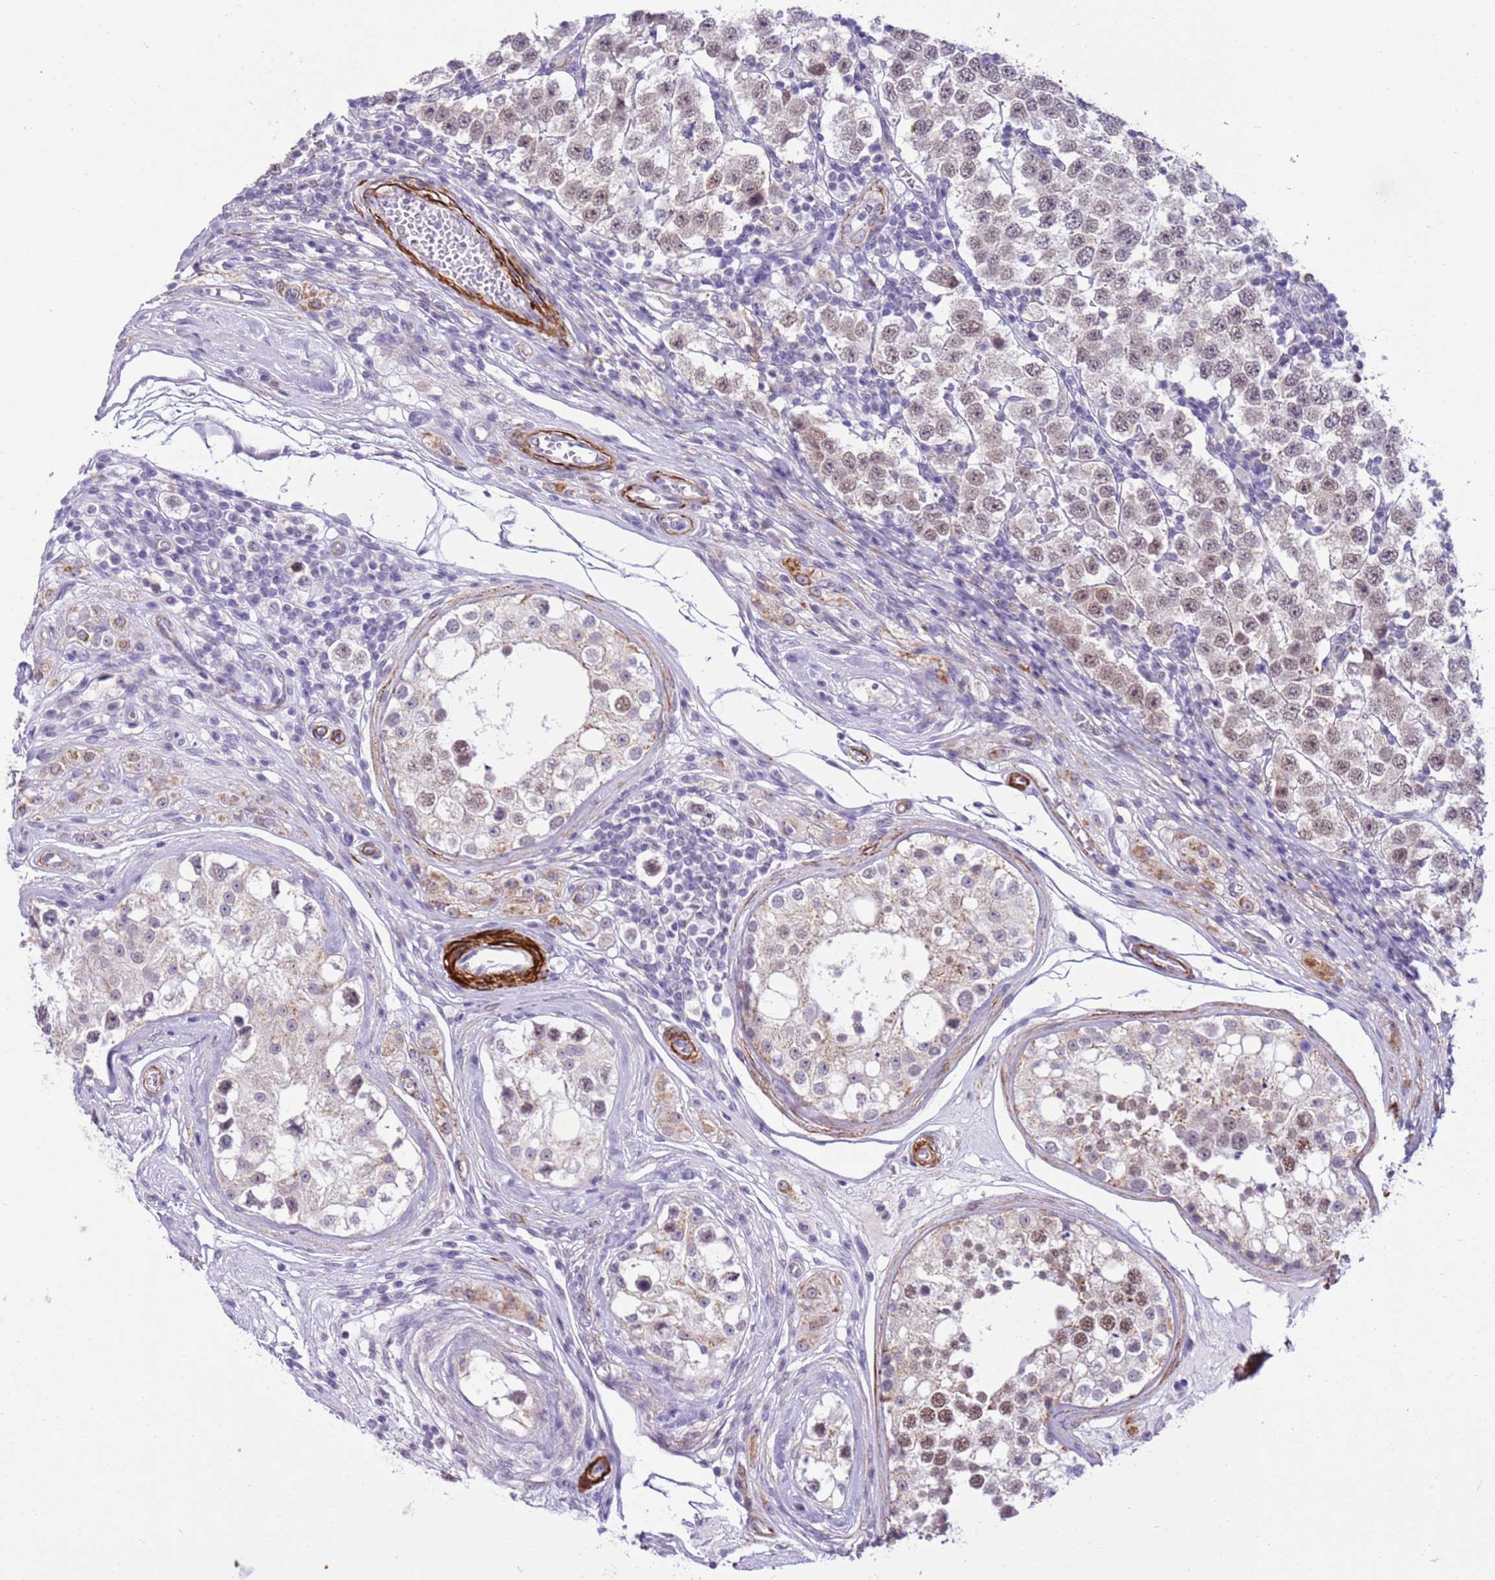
{"staining": {"intensity": "weak", "quantity": "25%-75%", "location": "nuclear"}, "tissue": "testis cancer", "cell_type": "Tumor cells", "image_type": "cancer", "snomed": [{"axis": "morphology", "description": "Seminoma, NOS"}, {"axis": "topography", "description": "Testis"}], "caption": "A brown stain highlights weak nuclear positivity of a protein in testis seminoma tumor cells.", "gene": "SMIM4", "patient": {"sex": "male", "age": 34}}